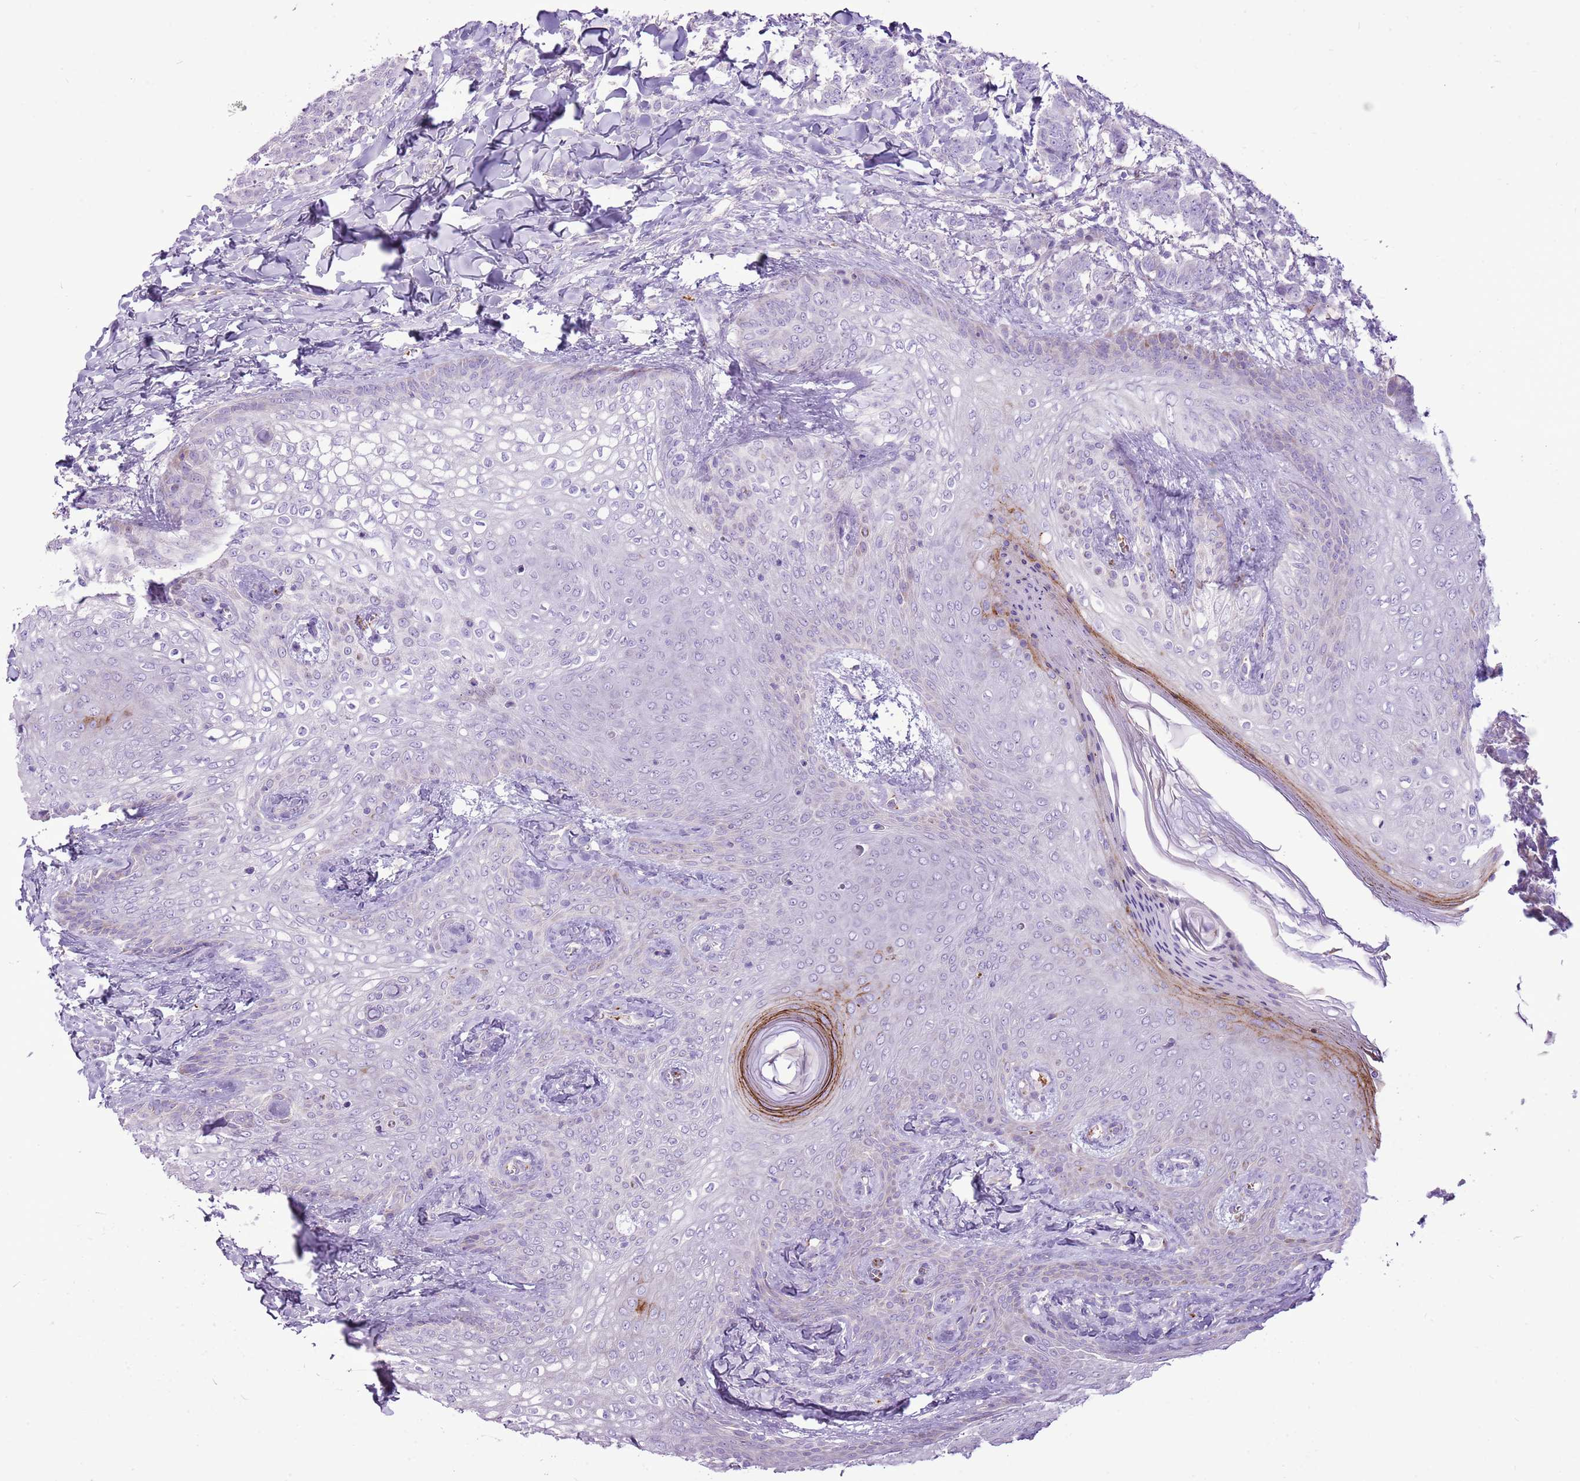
{"staining": {"intensity": "negative", "quantity": "none", "location": "none"}, "tissue": "breast cancer", "cell_type": "Tumor cells", "image_type": "cancer", "snomed": [{"axis": "morphology", "description": "Duct carcinoma"}, {"axis": "topography", "description": "Breast"}], "caption": "This histopathology image is of intraductal carcinoma (breast) stained with IHC to label a protein in brown with the nuclei are counter-stained blue. There is no expression in tumor cells.", "gene": "CHAC2", "patient": {"sex": "female", "age": 40}}